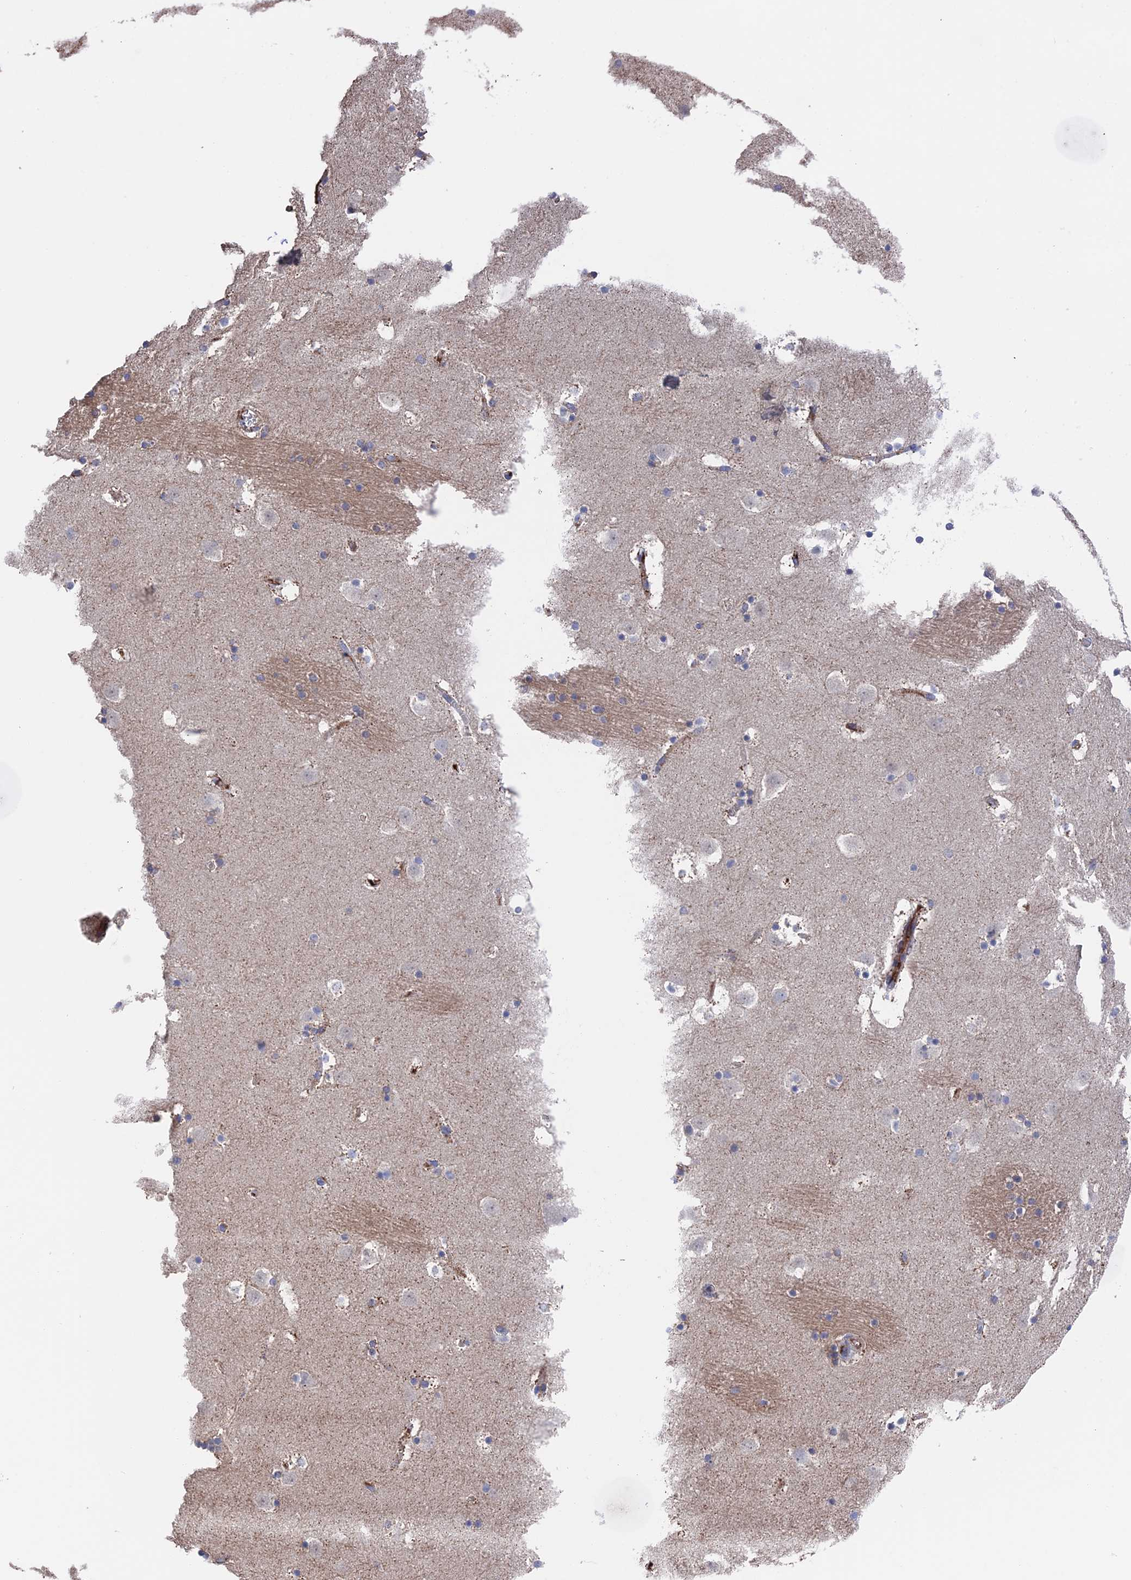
{"staining": {"intensity": "moderate", "quantity": "<25%", "location": "cytoplasmic/membranous"}, "tissue": "caudate", "cell_type": "Glial cells", "image_type": "normal", "snomed": [{"axis": "morphology", "description": "Normal tissue, NOS"}, {"axis": "topography", "description": "Lateral ventricle wall"}], "caption": "IHC (DAB) staining of benign human caudate displays moderate cytoplasmic/membranous protein staining in about <25% of glial cells. (IHC, brightfield microscopy, high magnification).", "gene": "HPF1", "patient": {"sex": "male", "age": 45}}